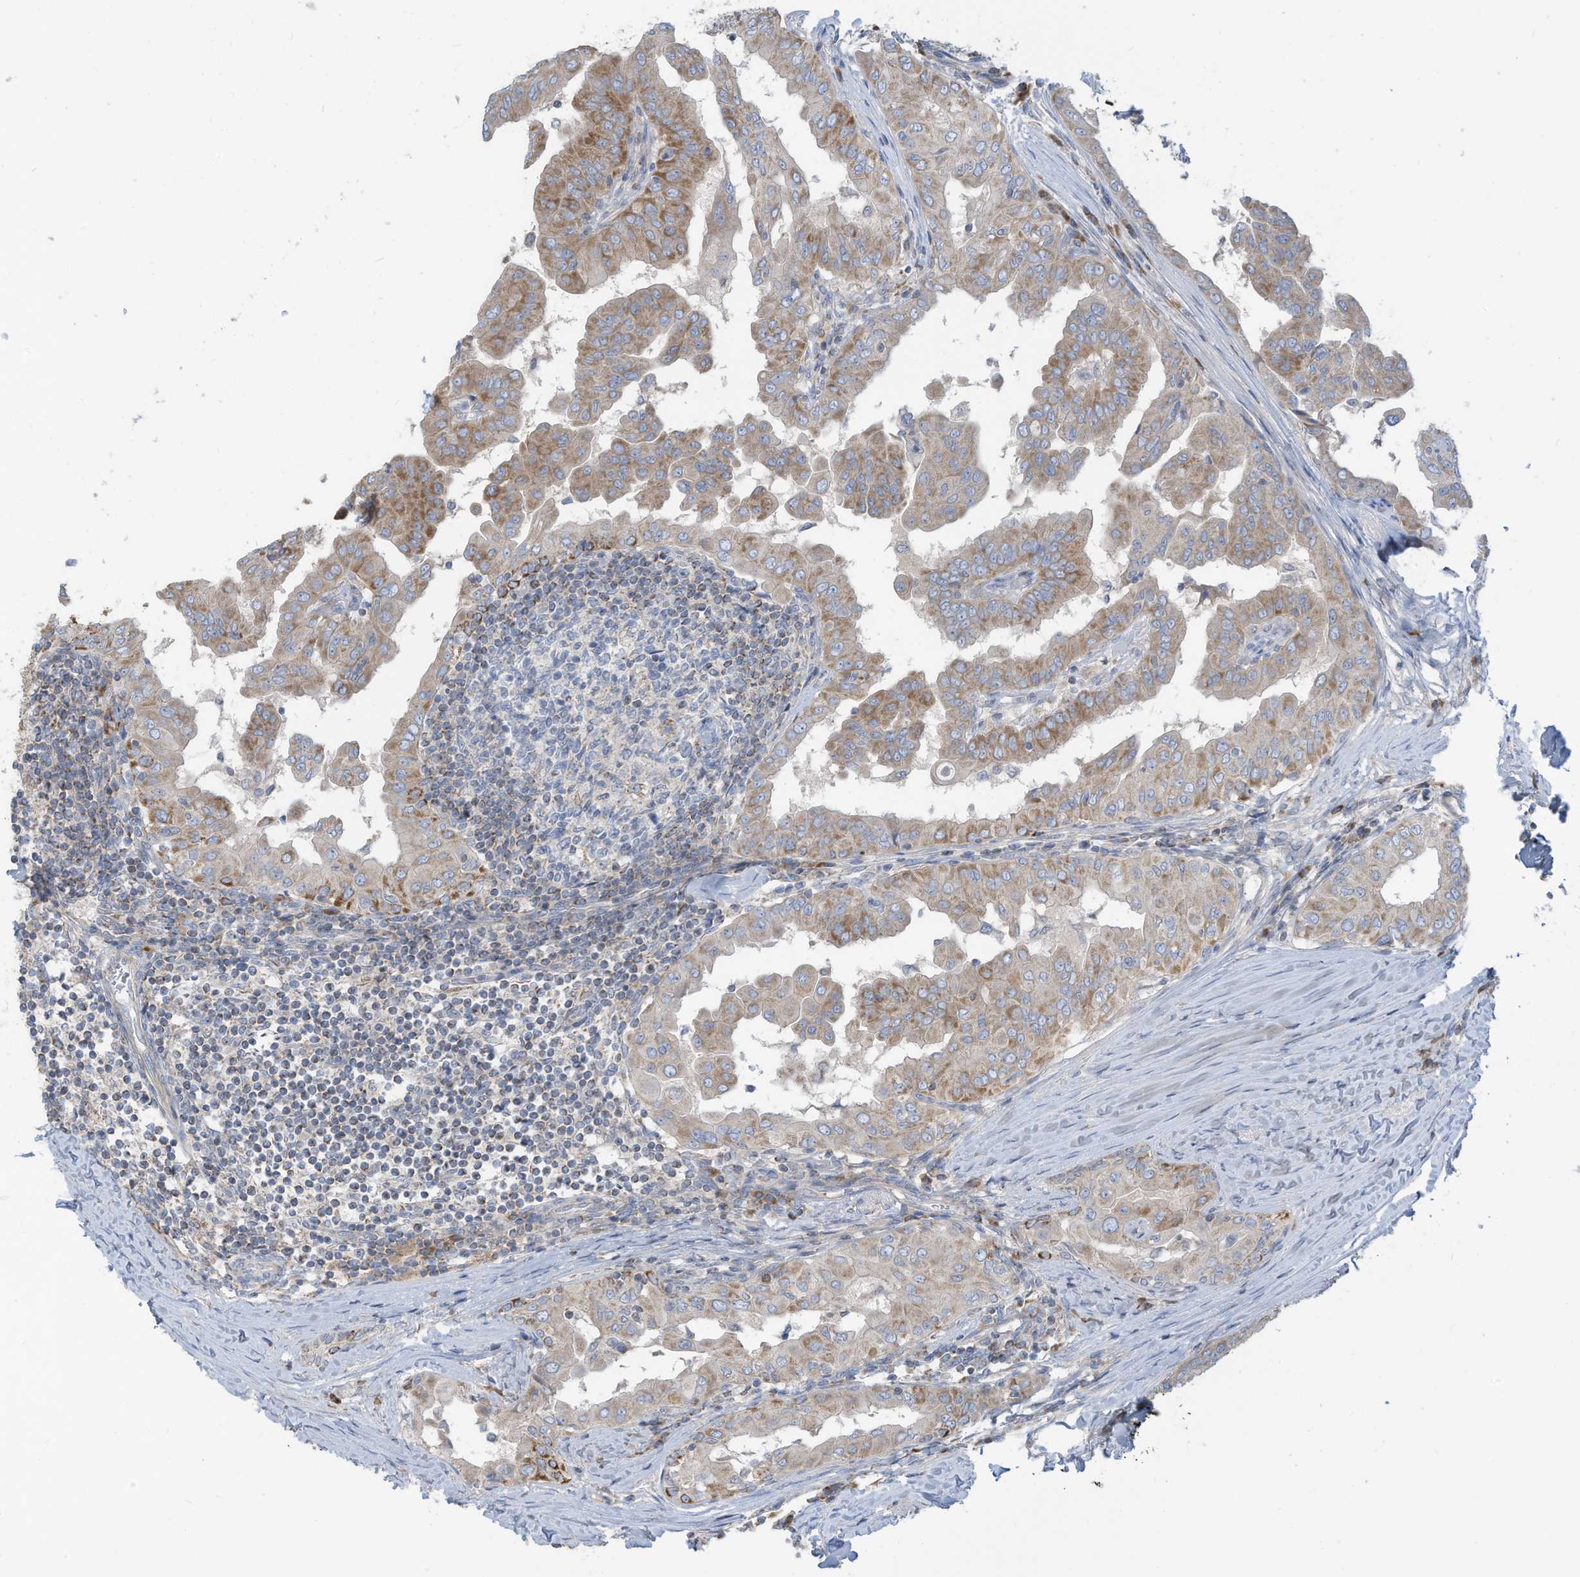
{"staining": {"intensity": "moderate", "quantity": ">75%", "location": "cytoplasmic/membranous"}, "tissue": "thyroid cancer", "cell_type": "Tumor cells", "image_type": "cancer", "snomed": [{"axis": "morphology", "description": "Papillary adenocarcinoma, NOS"}, {"axis": "topography", "description": "Thyroid gland"}], "caption": "Immunohistochemistry (IHC) staining of papillary adenocarcinoma (thyroid), which exhibits medium levels of moderate cytoplasmic/membranous staining in approximately >75% of tumor cells indicating moderate cytoplasmic/membranous protein positivity. The staining was performed using DAB (brown) for protein detection and nuclei were counterstained in hematoxylin (blue).", "gene": "GTPBP2", "patient": {"sex": "male", "age": 33}}